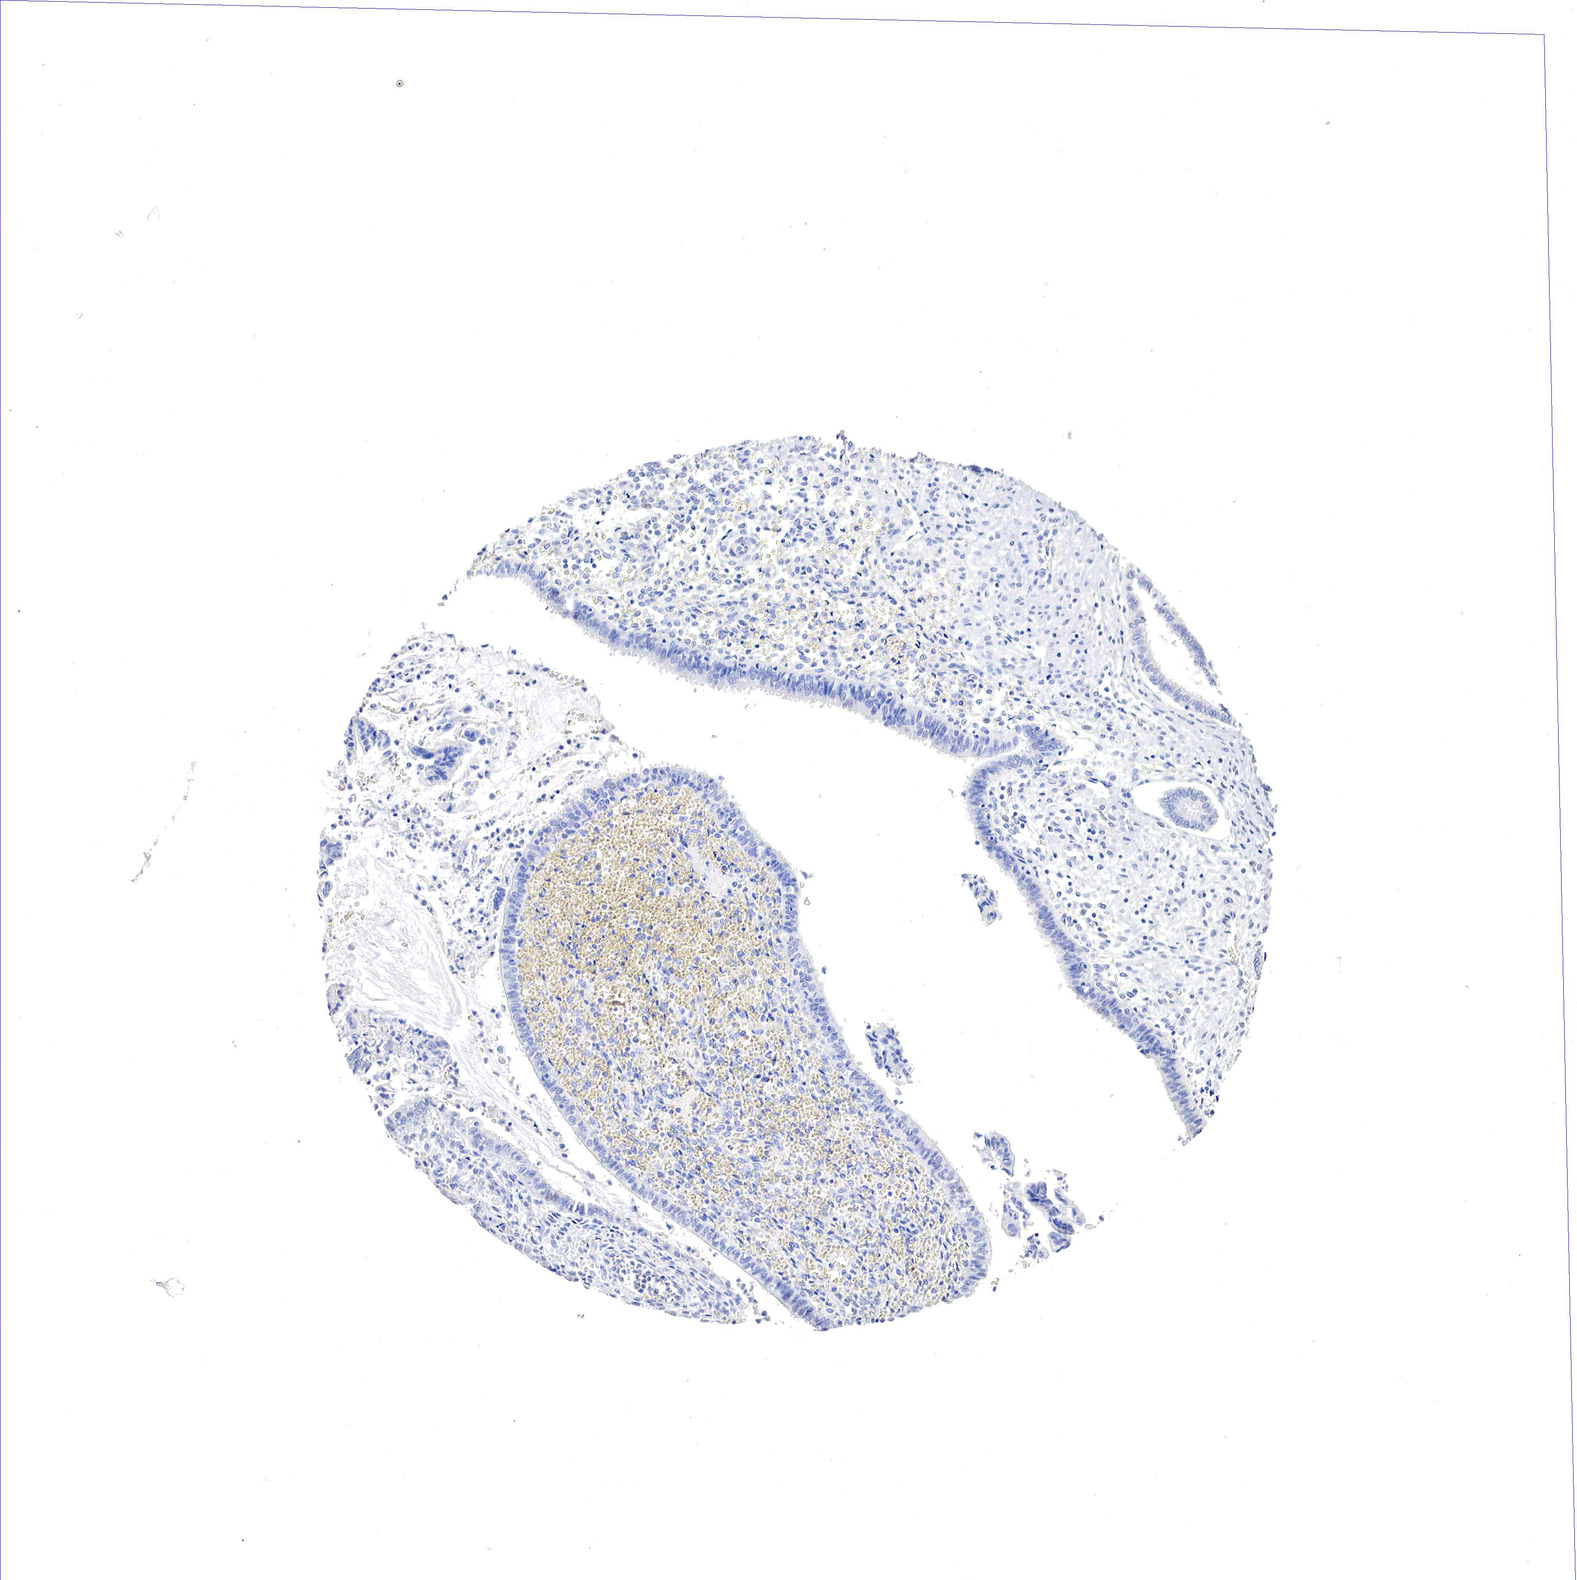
{"staining": {"intensity": "negative", "quantity": "none", "location": "none"}, "tissue": "cervical cancer", "cell_type": "Tumor cells", "image_type": "cancer", "snomed": [{"axis": "morphology", "description": "Normal tissue, NOS"}, {"axis": "morphology", "description": "Adenocarcinoma, NOS"}, {"axis": "topography", "description": "Cervix"}], "caption": "An immunohistochemistry (IHC) photomicrograph of cervical cancer is shown. There is no staining in tumor cells of cervical cancer.", "gene": "OTC", "patient": {"sex": "female", "age": 34}}